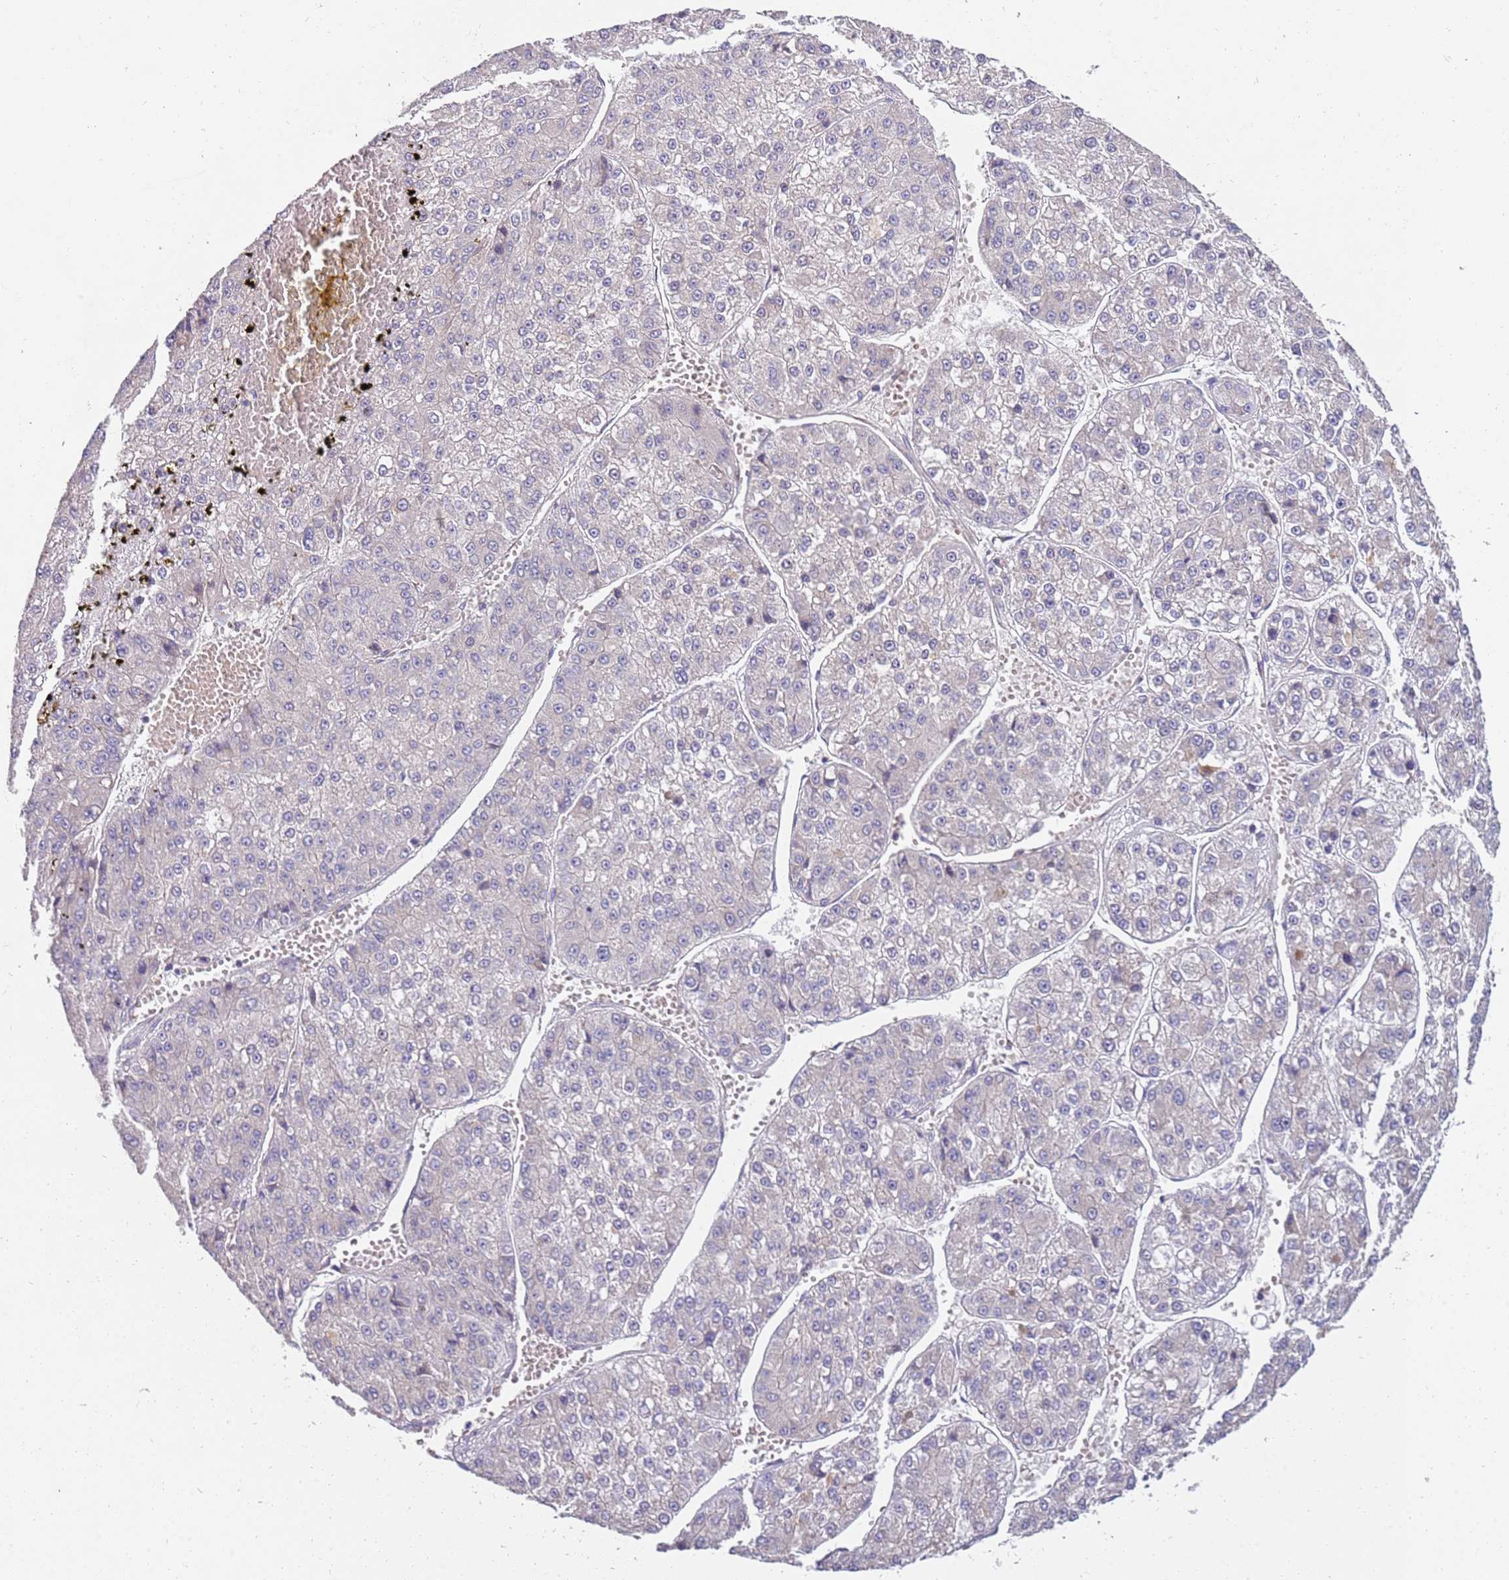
{"staining": {"intensity": "negative", "quantity": "none", "location": "none"}, "tissue": "liver cancer", "cell_type": "Tumor cells", "image_type": "cancer", "snomed": [{"axis": "morphology", "description": "Carcinoma, Hepatocellular, NOS"}, {"axis": "topography", "description": "Liver"}], "caption": "The IHC photomicrograph has no significant positivity in tumor cells of liver cancer tissue.", "gene": "NMUR2", "patient": {"sex": "female", "age": 73}}